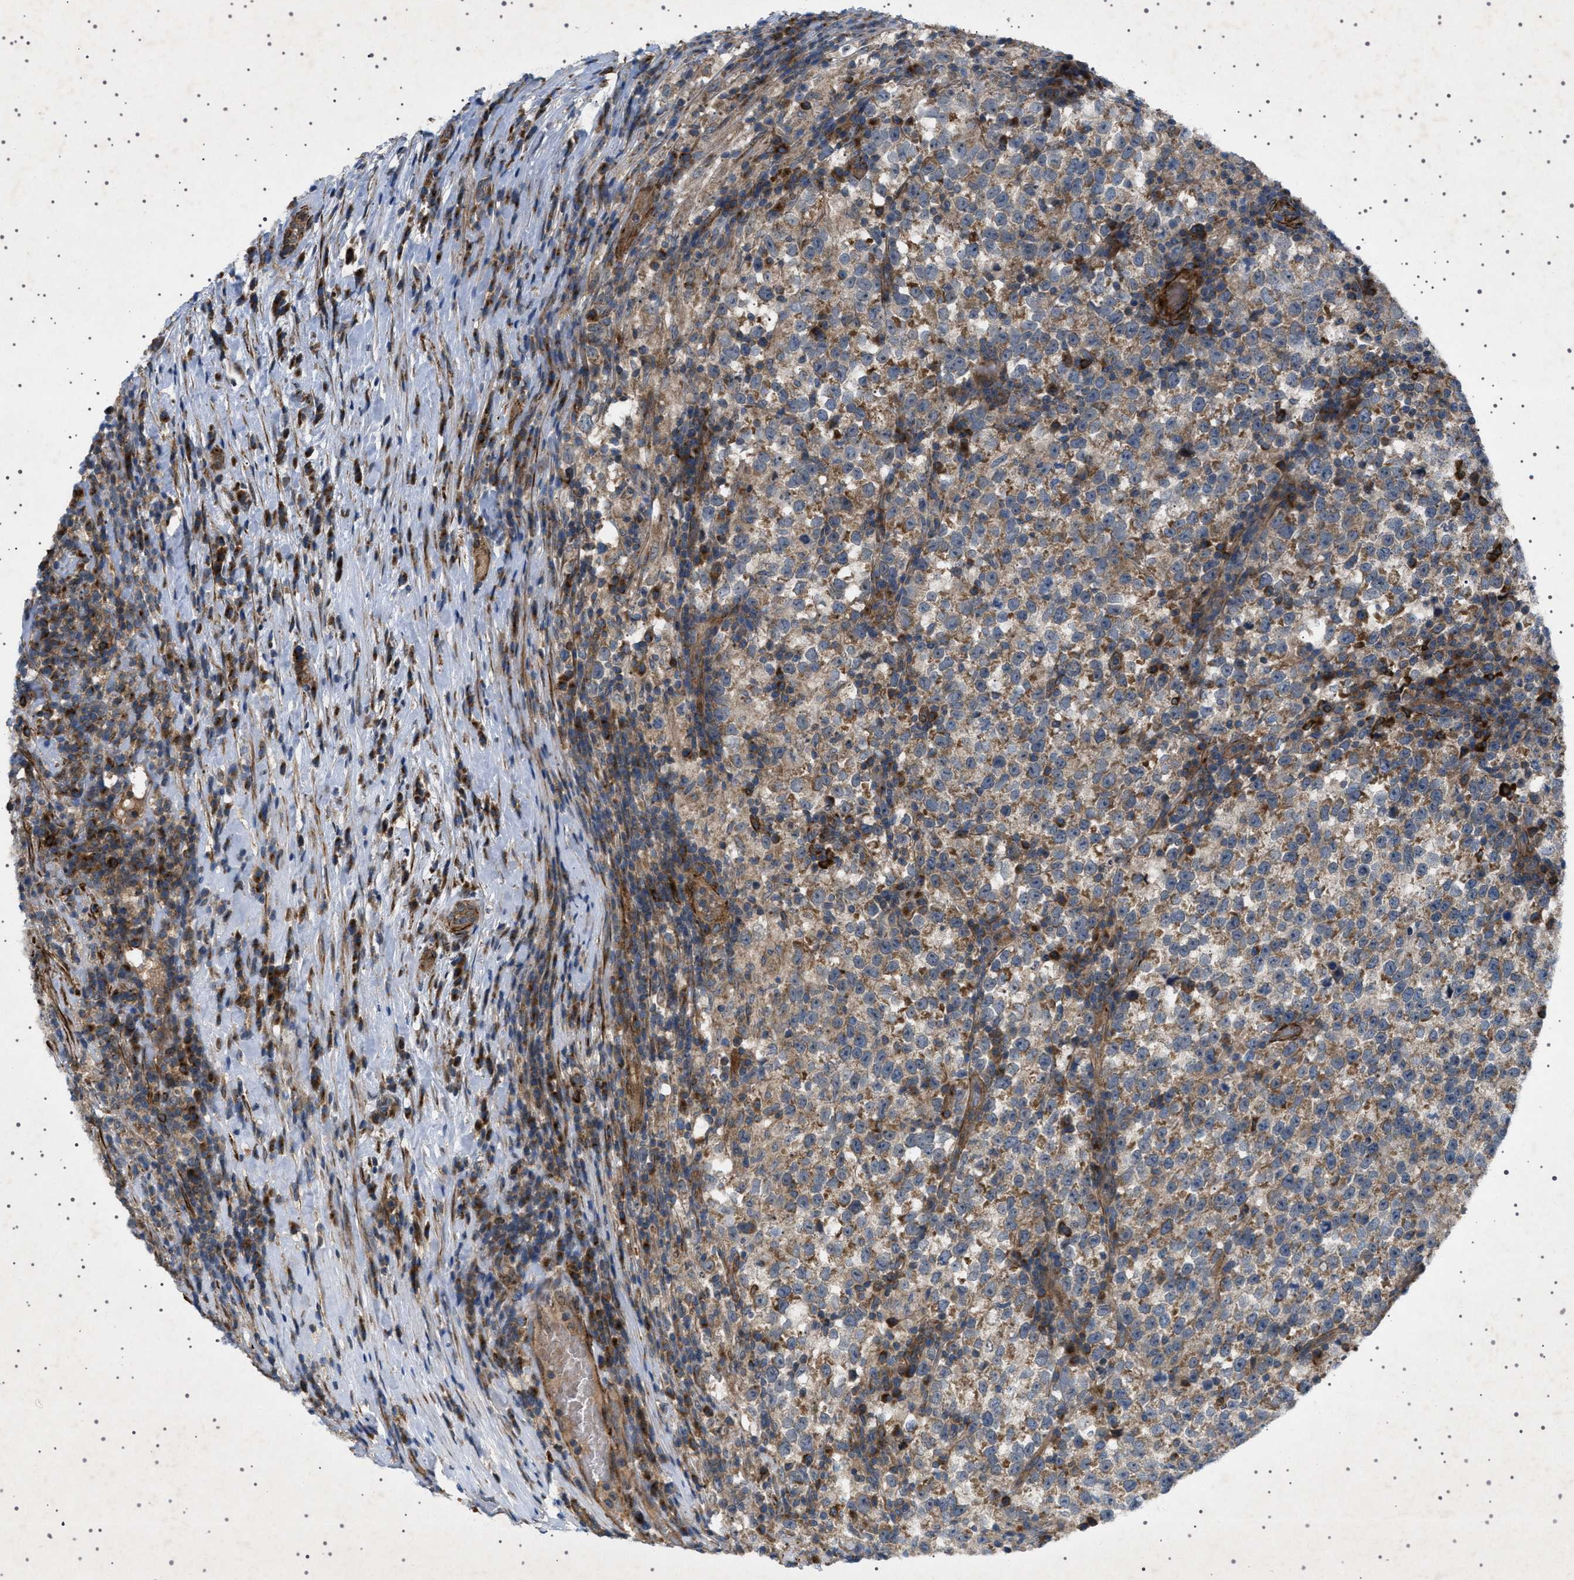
{"staining": {"intensity": "weak", "quantity": ">75%", "location": "cytoplasmic/membranous"}, "tissue": "testis cancer", "cell_type": "Tumor cells", "image_type": "cancer", "snomed": [{"axis": "morphology", "description": "Normal tissue, NOS"}, {"axis": "morphology", "description": "Seminoma, NOS"}, {"axis": "topography", "description": "Testis"}], "caption": "Protein staining reveals weak cytoplasmic/membranous positivity in about >75% of tumor cells in testis cancer.", "gene": "CCDC186", "patient": {"sex": "male", "age": 43}}